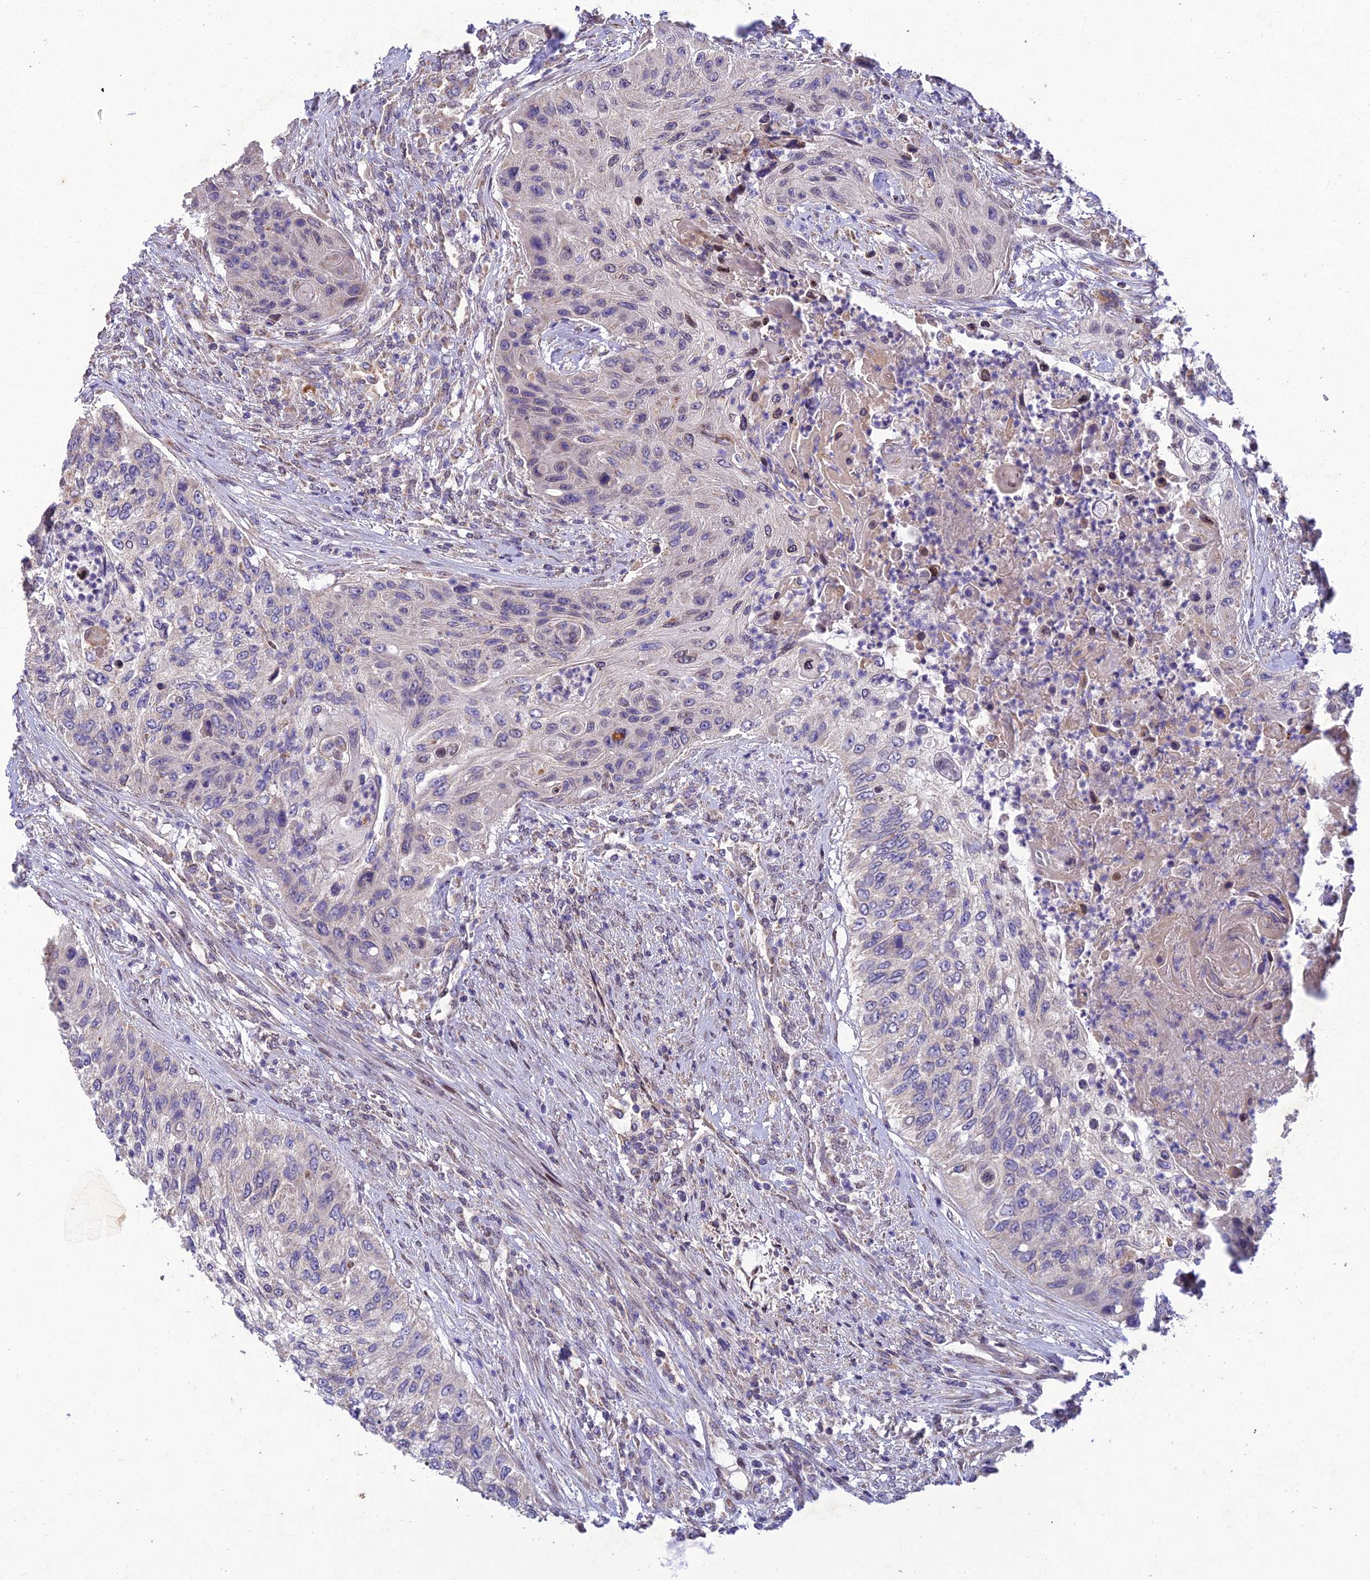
{"staining": {"intensity": "negative", "quantity": "none", "location": "none"}, "tissue": "urothelial cancer", "cell_type": "Tumor cells", "image_type": "cancer", "snomed": [{"axis": "morphology", "description": "Urothelial carcinoma, High grade"}, {"axis": "topography", "description": "Urinary bladder"}], "caption": "The image reveals no staining of tumor cells in urothelial carcinoma (high-grade).", "gene": "MGAT2", "patient": {"sex": "female", "age": 60}}